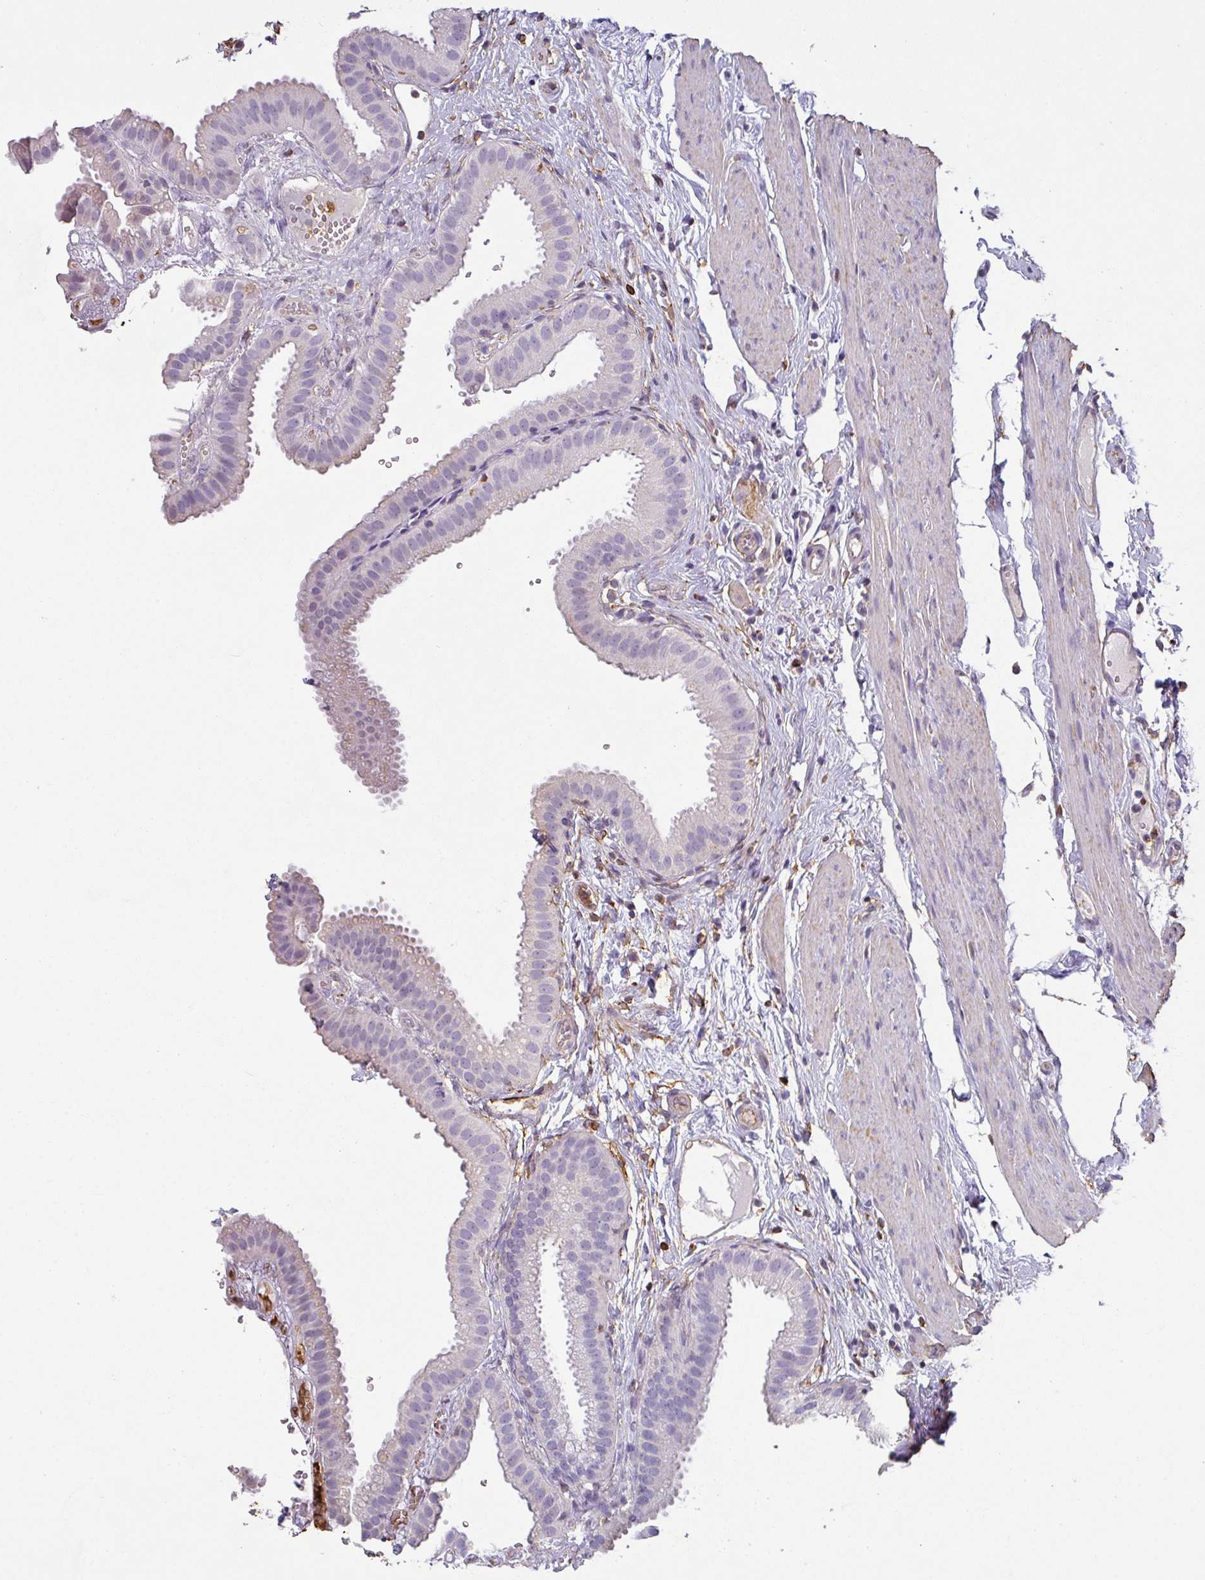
{"staining": {"intensity": "negative", "quantity": "none", "location": "none"}, "tissue": "gallbladder", "cell_type": "Glandular cells", "image_type": "normal", "snomed": [{"axis": "morphology", "description": "Normal tissue, NOS"}, {"axis": "topography", "description": "Gallbladder"}], "caption": "This histopathology image is of unremarkable gallbladder stained with IHC to label a protein in brown with the nuclei are counter-stained blue. There is no positivity in glandular cells. Nuclei are stained in blue.", "gene": "ZNF280C", "patient": {"sex": "female", "age": 61}}